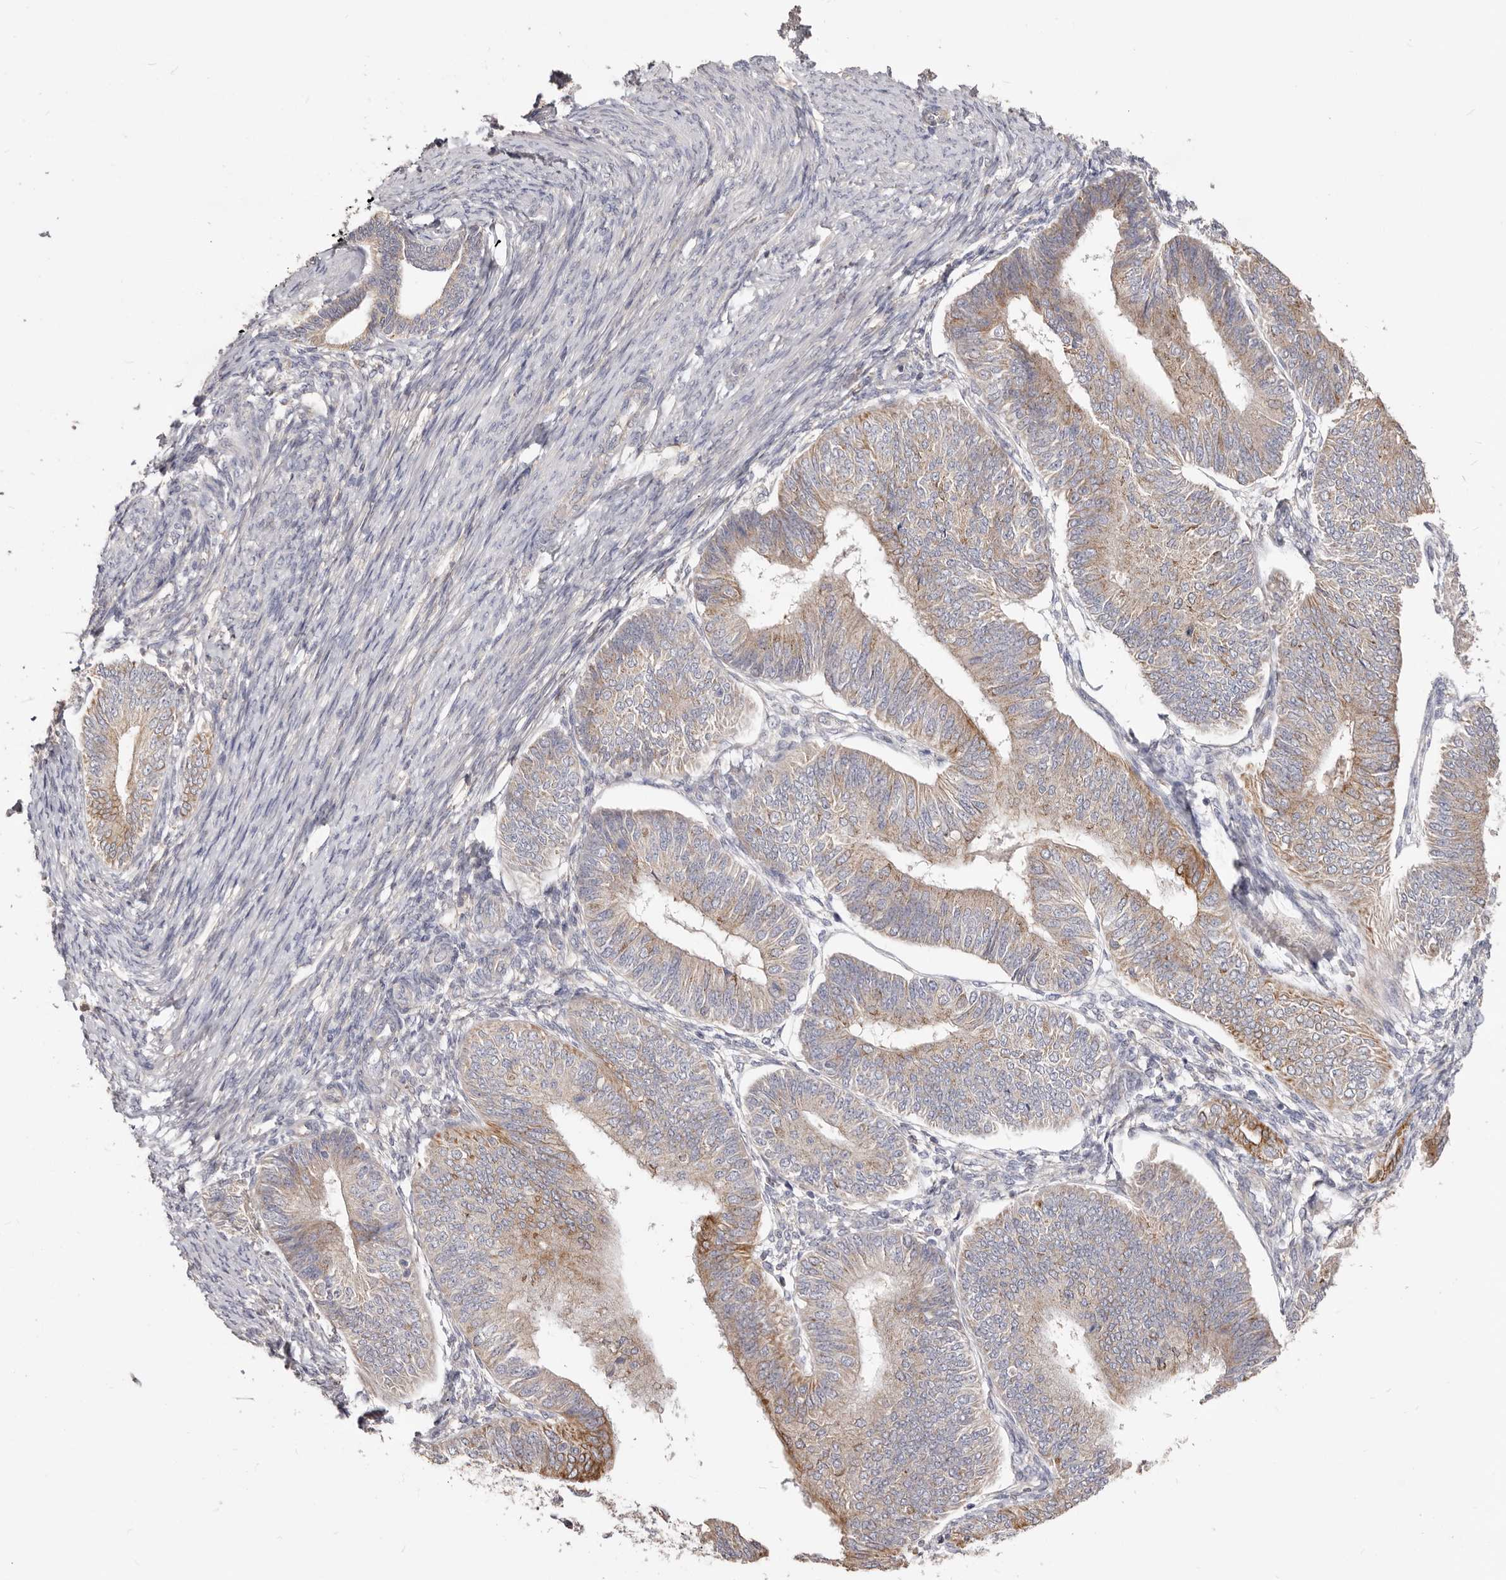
{"staining": {"intensity": "moderate", "quantity": "25%-75%", "location": "cytoplasmic/membranous"}, "tissue": "endometrial cancer", "cell_type": "Tumor cells", "image_type": "cancer", "snomed": [{"axis": "morphology", "description": "Adenocarcinoma, NOS"}, {"axis": "topography", "description": "Endometrium"}], "caption": "Tumor cells reveal moderate cytoplasmic/membranous positivity in approximately 25%-75% of cells in adenocarcinoma (endometrial). The protein is stained brown, and the nuclei are stained in blue (DAB (3,3'-diaminobenzidine) IHC with brightfield microscopy, high magnification).", "gene": "LRRC25", "patient": {"sex": "female", "age": 58}}